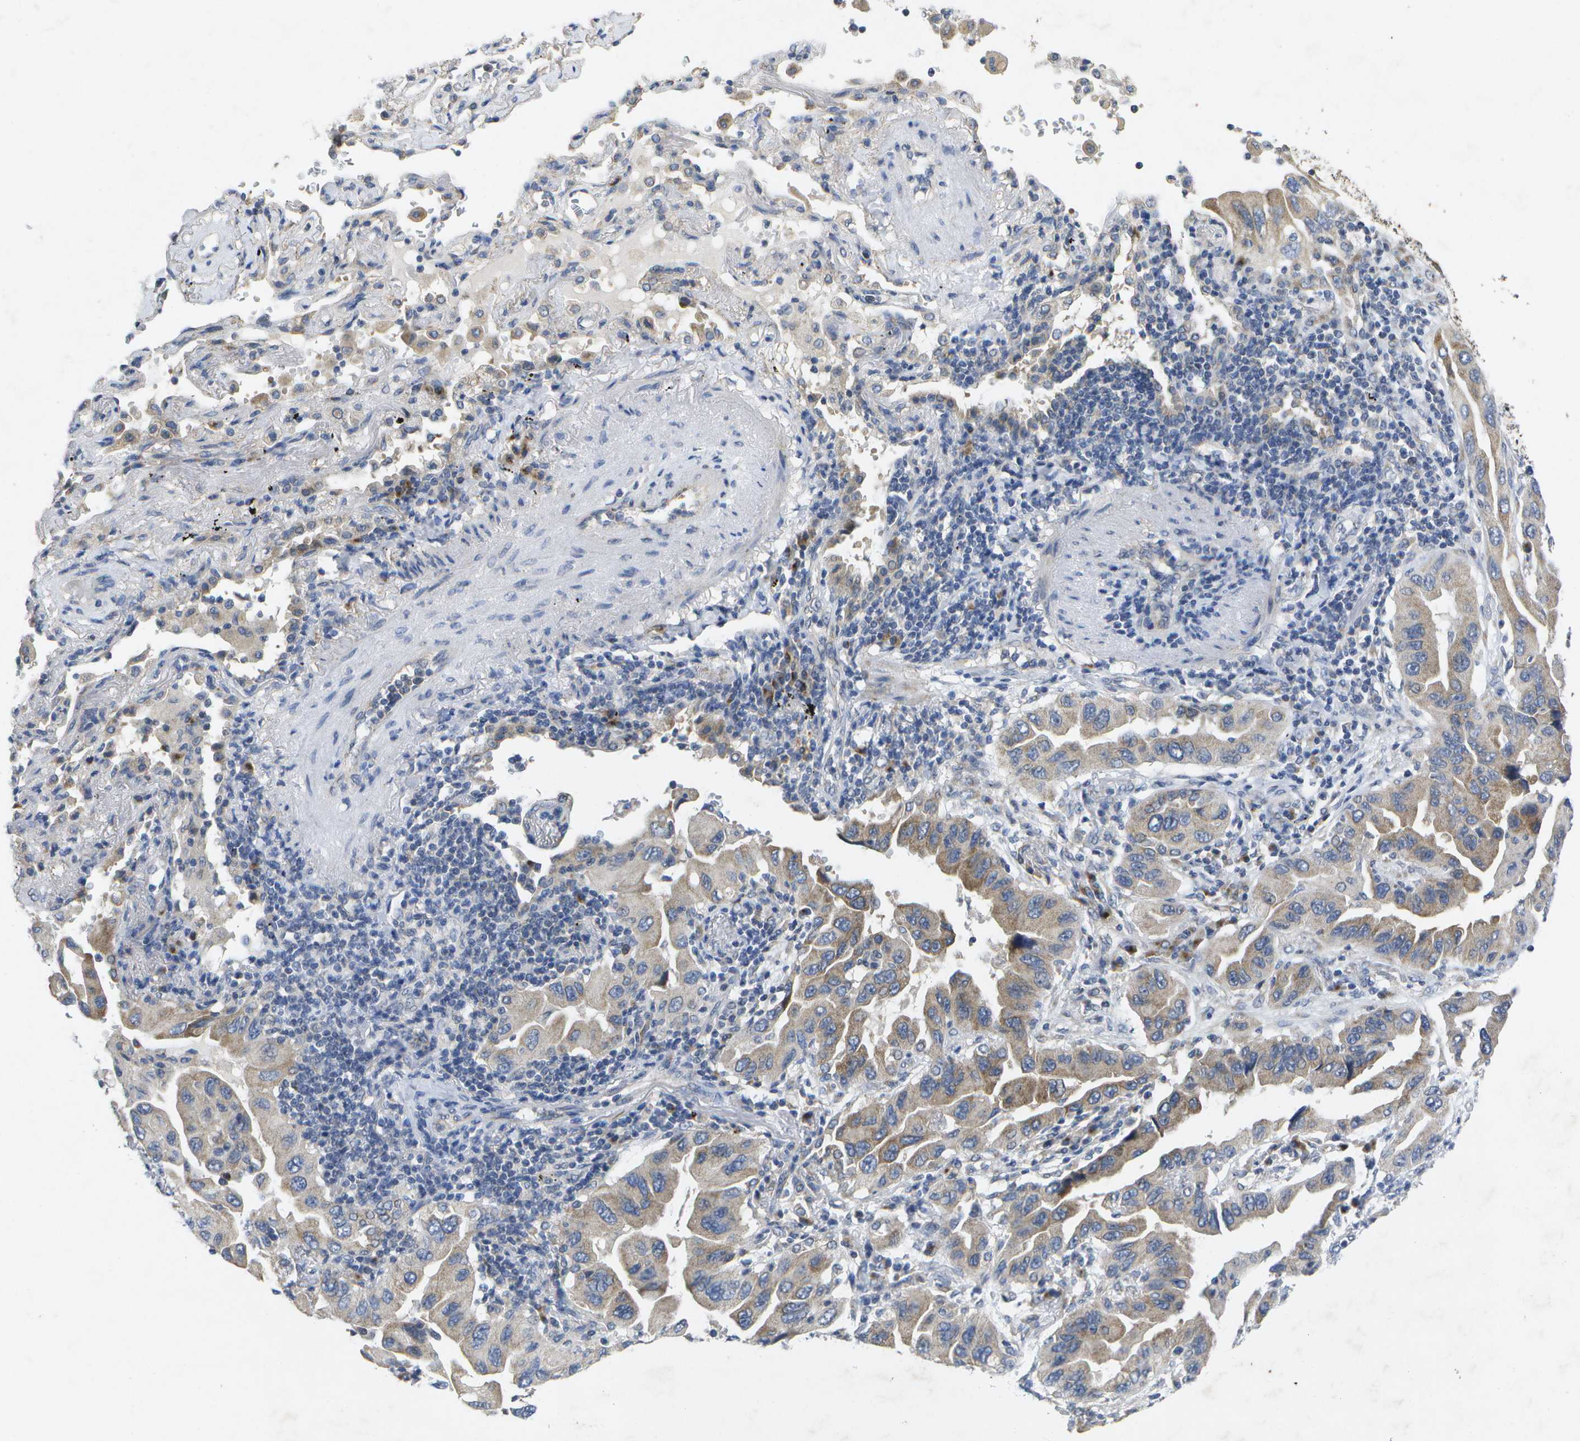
{"staining": {"intensity": "moderate", "quantity": ">75%", "location": "cytoplasmic/membranous"}, "tissue": "lung cancer", "cell_type": "Tumor cells", "image_type": "cancer", "snomed": [{"axis": "morphology", "description": "Adenocarcinoma, NOS"}, {"axis": "topography", "description": "Lung"}], "caption": "Immunohistochemical staining of lung cancer shows medium levels of moderate cytoplasmic/membranous protein positivity in approximately >75% of tumor cells. (DAB (3,3'-diaminobenzidine) IHC, brown staining for protein, blue staining for nuclei).", "gene": "KDELR1", "patient": {"sex": "female", "age": 65}}